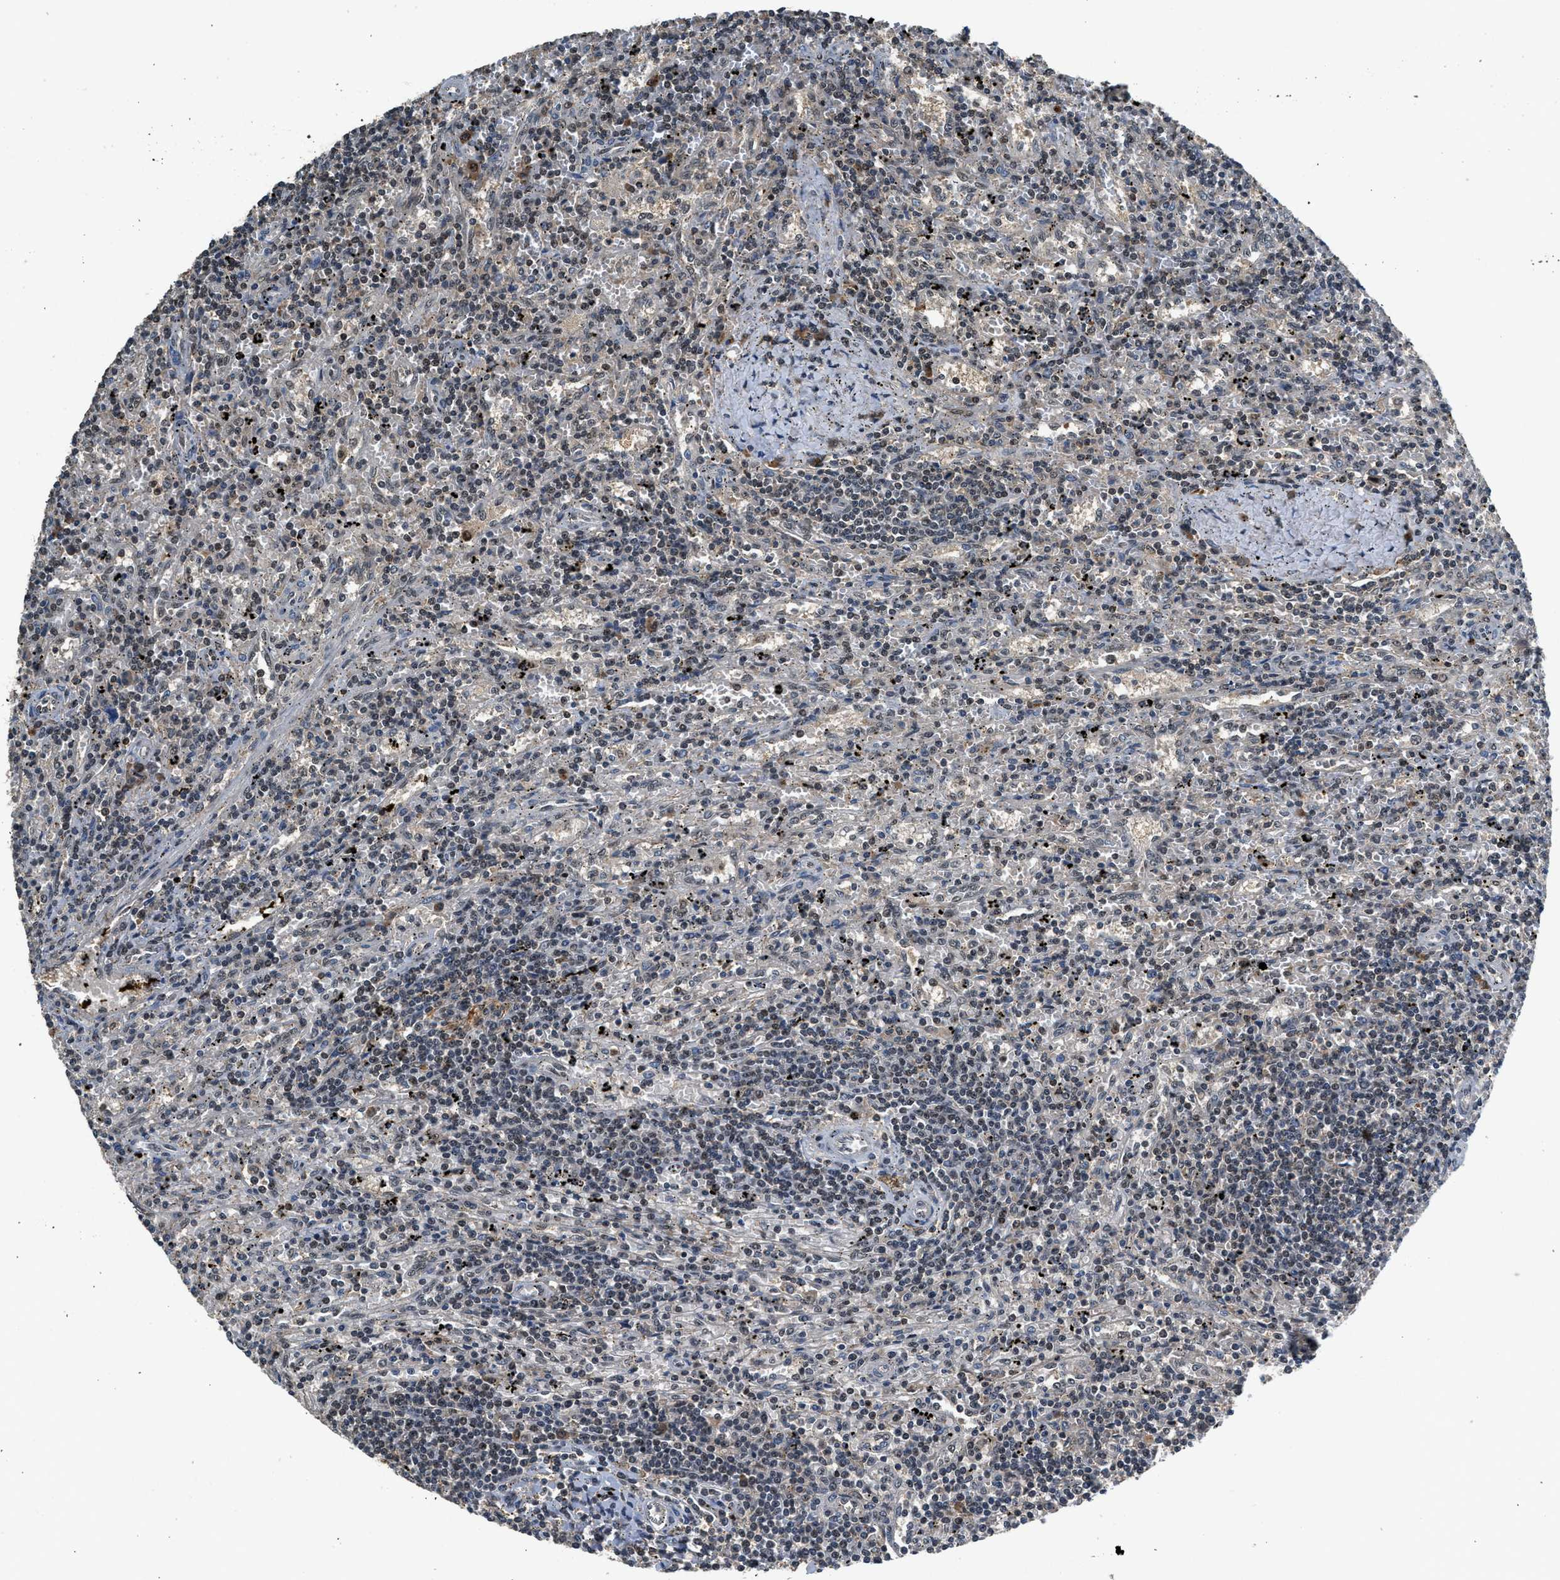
{"staining": {"intensity": "moderate", "quantity": "25%-75%", "location": "nuclear"}, "tissue": "lymphoma", "cell_type": "Tumor cells", "image_type": "cancer", "snomed": [{"axis": "morphology", "description": "Malignant lymphoma, non-Hodgkin's type, Low grade"}, {"axis": "topography", "description": "Spleen"}], "caption": "About 25%-75% of tumor cells in human lymphoma show moderate nuclear protein positivity as visualized by brown immunohistochemical staining.", "gene": "SLC15A4", "patient": {"sex": "male", "age": 76}}